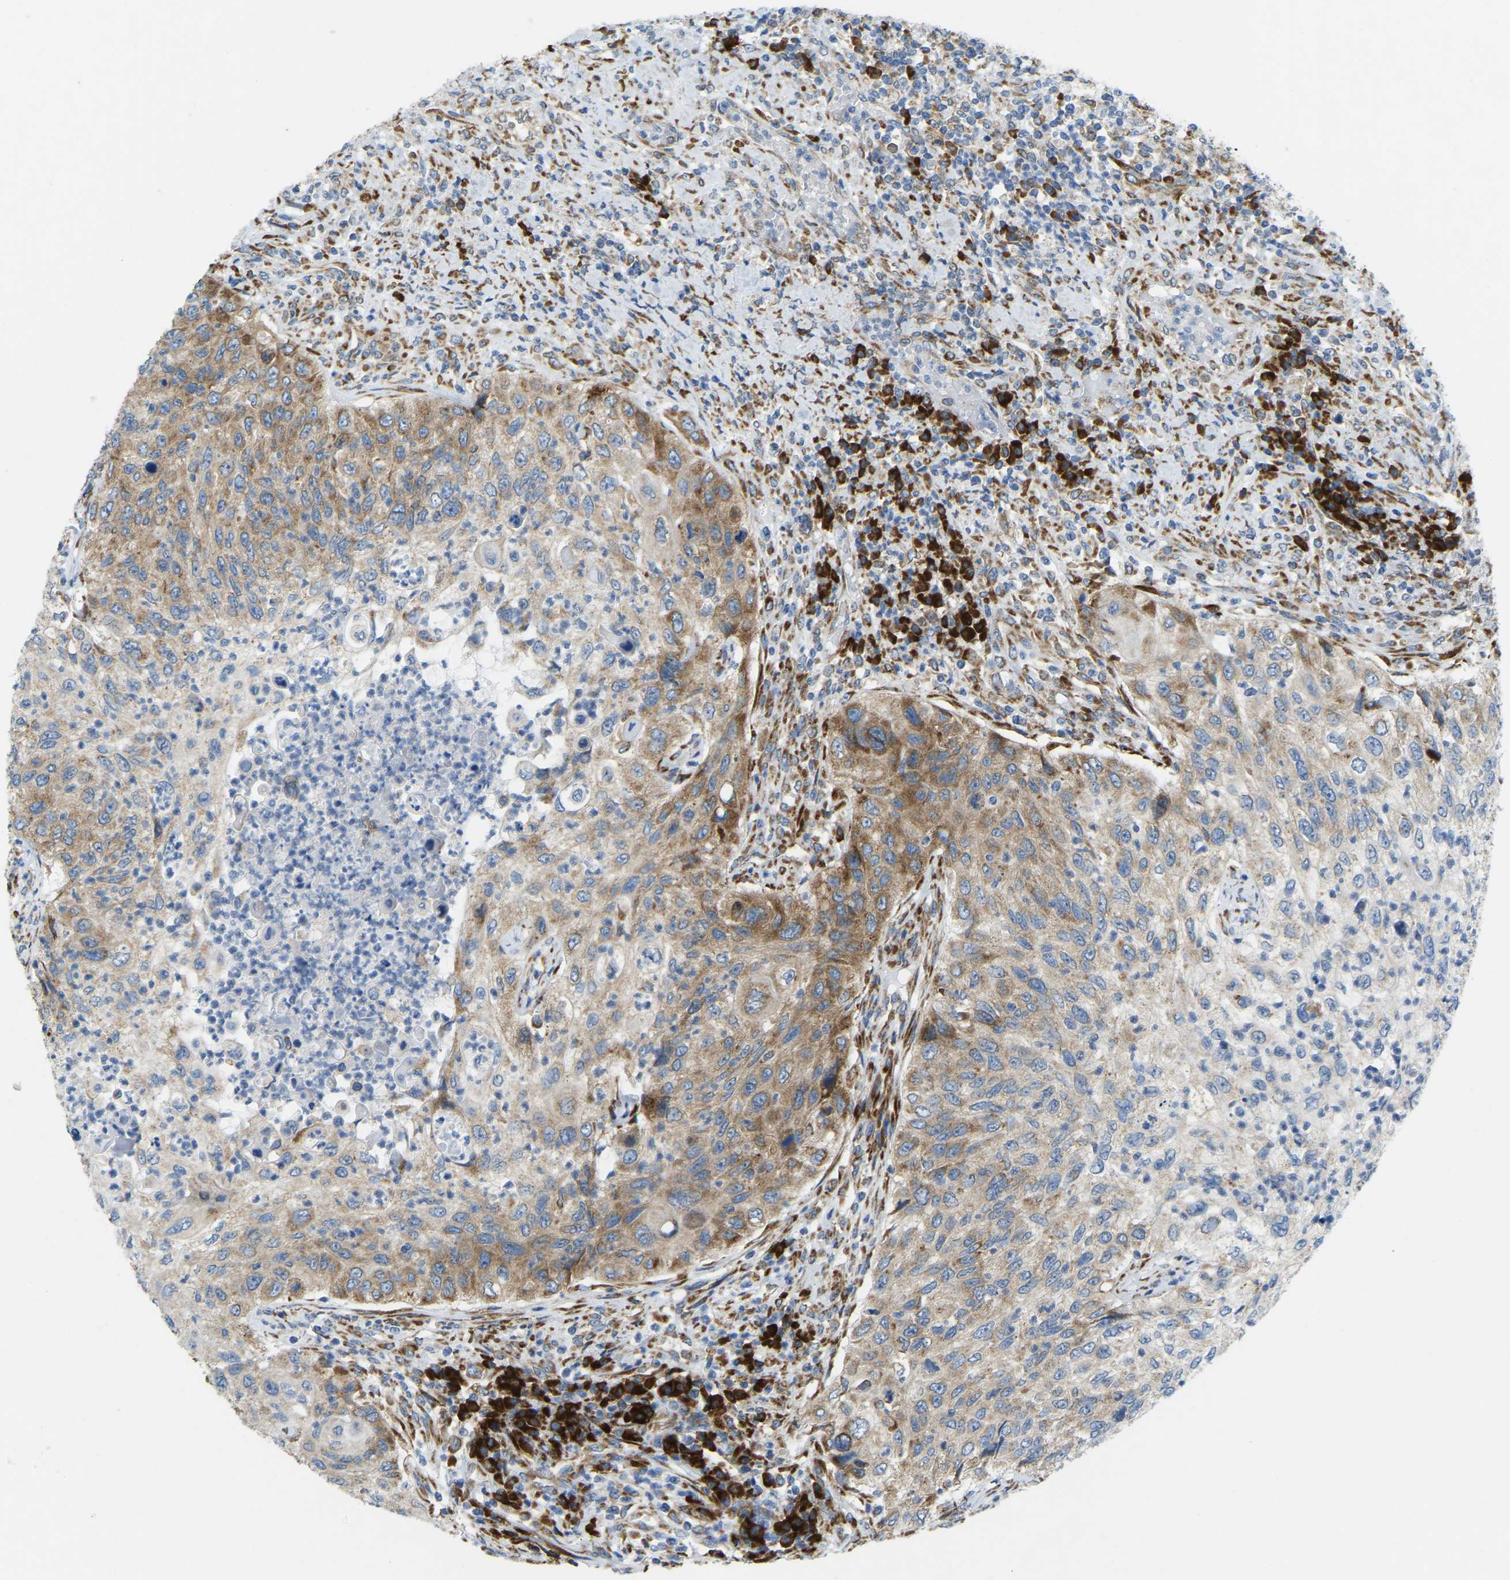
{"staining": {"intensity": "moderate", "quantity": ">75%", "location": "cytoplasmic/membranous"}, "tissue": "urothelial cancer", "cell_type": "Tumor cells", "image_type": "cancer", "snomed": [{"axis": "morphology", "description": "Urothelial carcinoma, High grade"}, {"axis": "topography", "description": "Urinary bladder"}], "caption": "High-grade urothelial carcinoma stained with a protein marker demonstrates moderate staining in tumor cells.", "gene": "SND1", "patient": {"sex": "female", "age": 60}}